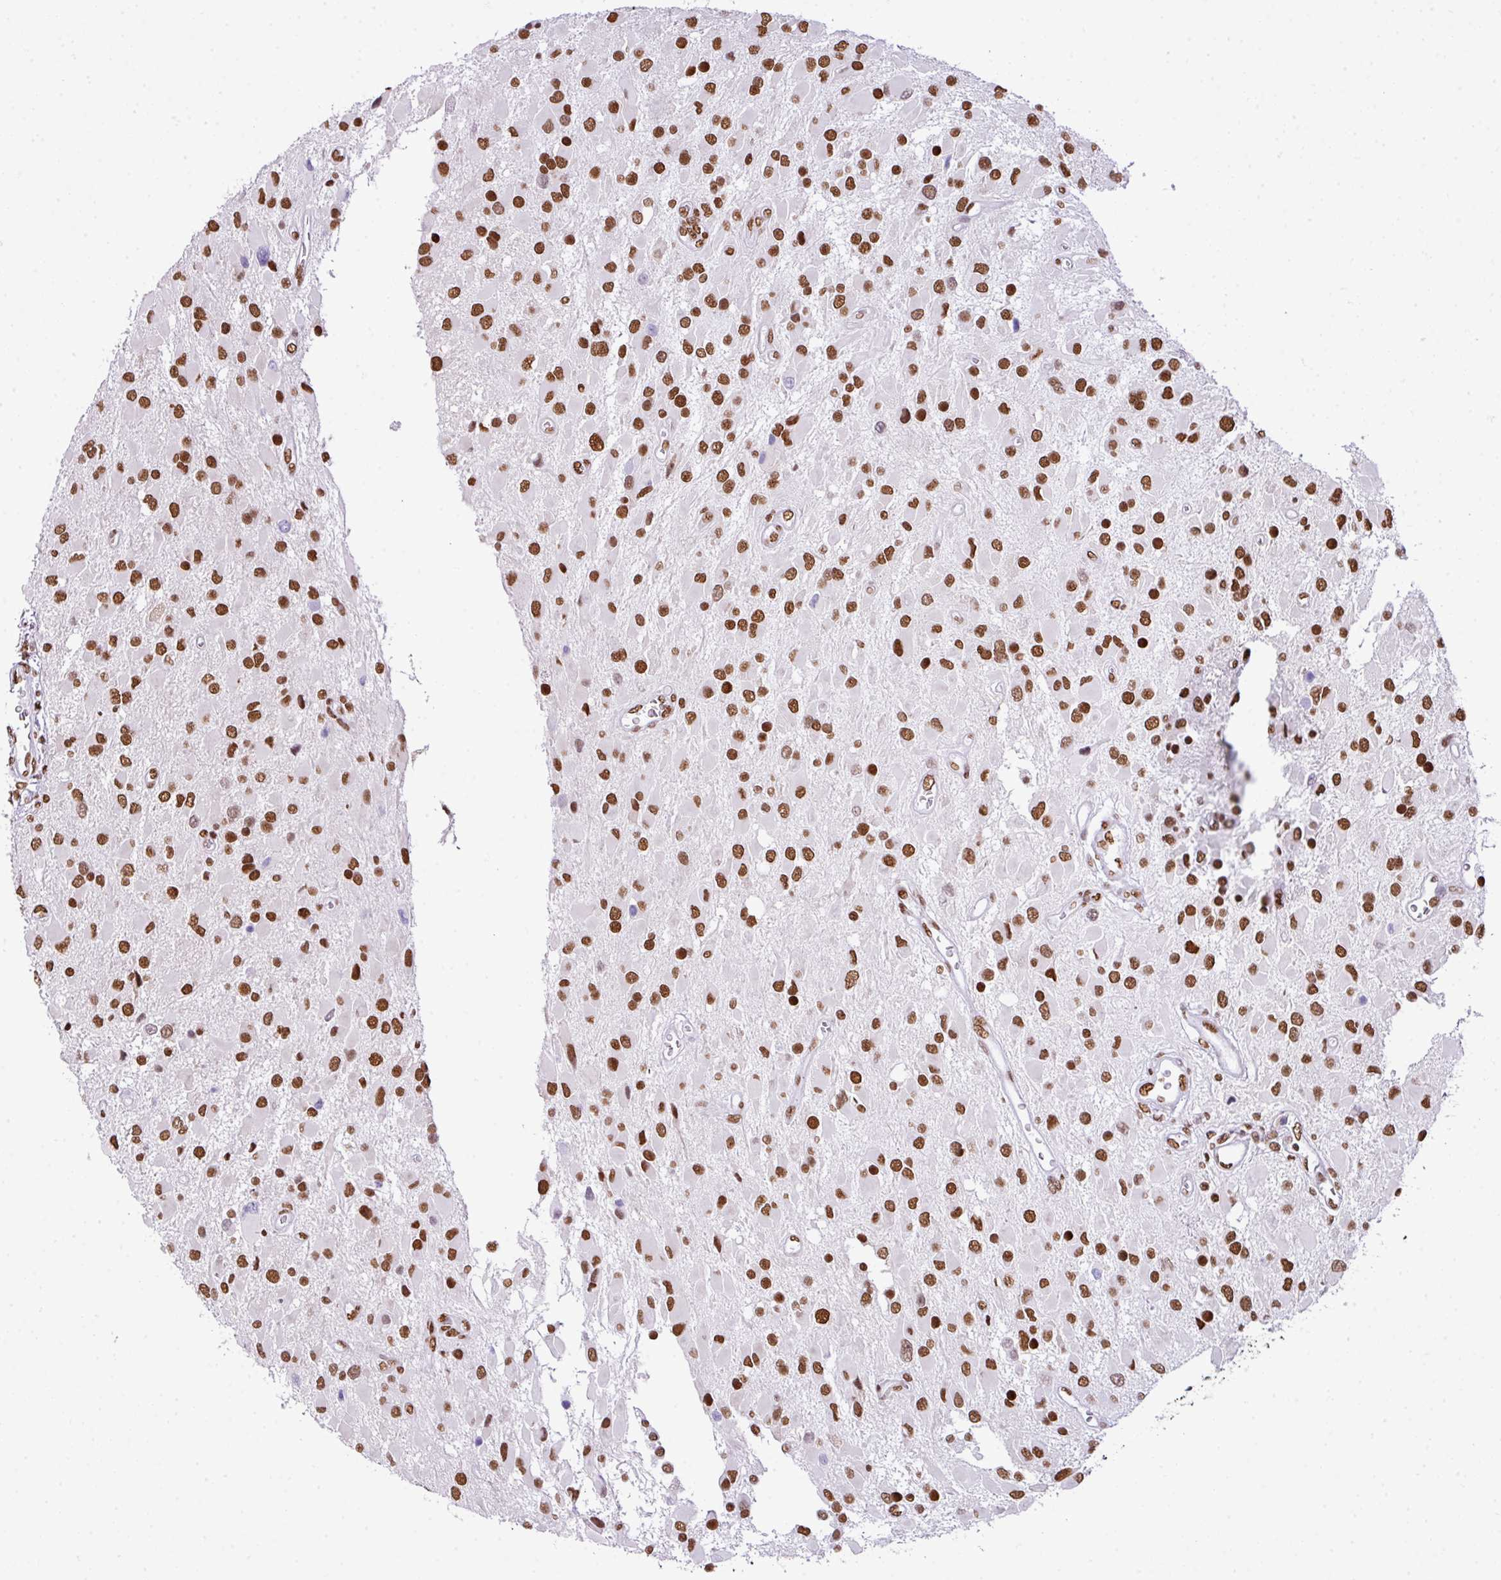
{"staining": {"intensity": "moderate", "quantity": ">75%", "location": "nuclear"}, "tissue": "glioma", "cell_type": "Tumor cells", "image_type": "cancer", "snomed": [{"axis": "morphology", "description": "Glioma, malignant, High grade"}, {"axis": "topography", "description": "Brain"}], "caption": "Immunohistochemical staining of malignant glioma (high-grade) reveals medium levels of moderate nuclear protein staining in about >75% of tumor cells.", "gene": "RARG", "patient": {"sex": "male", "age": 53}}